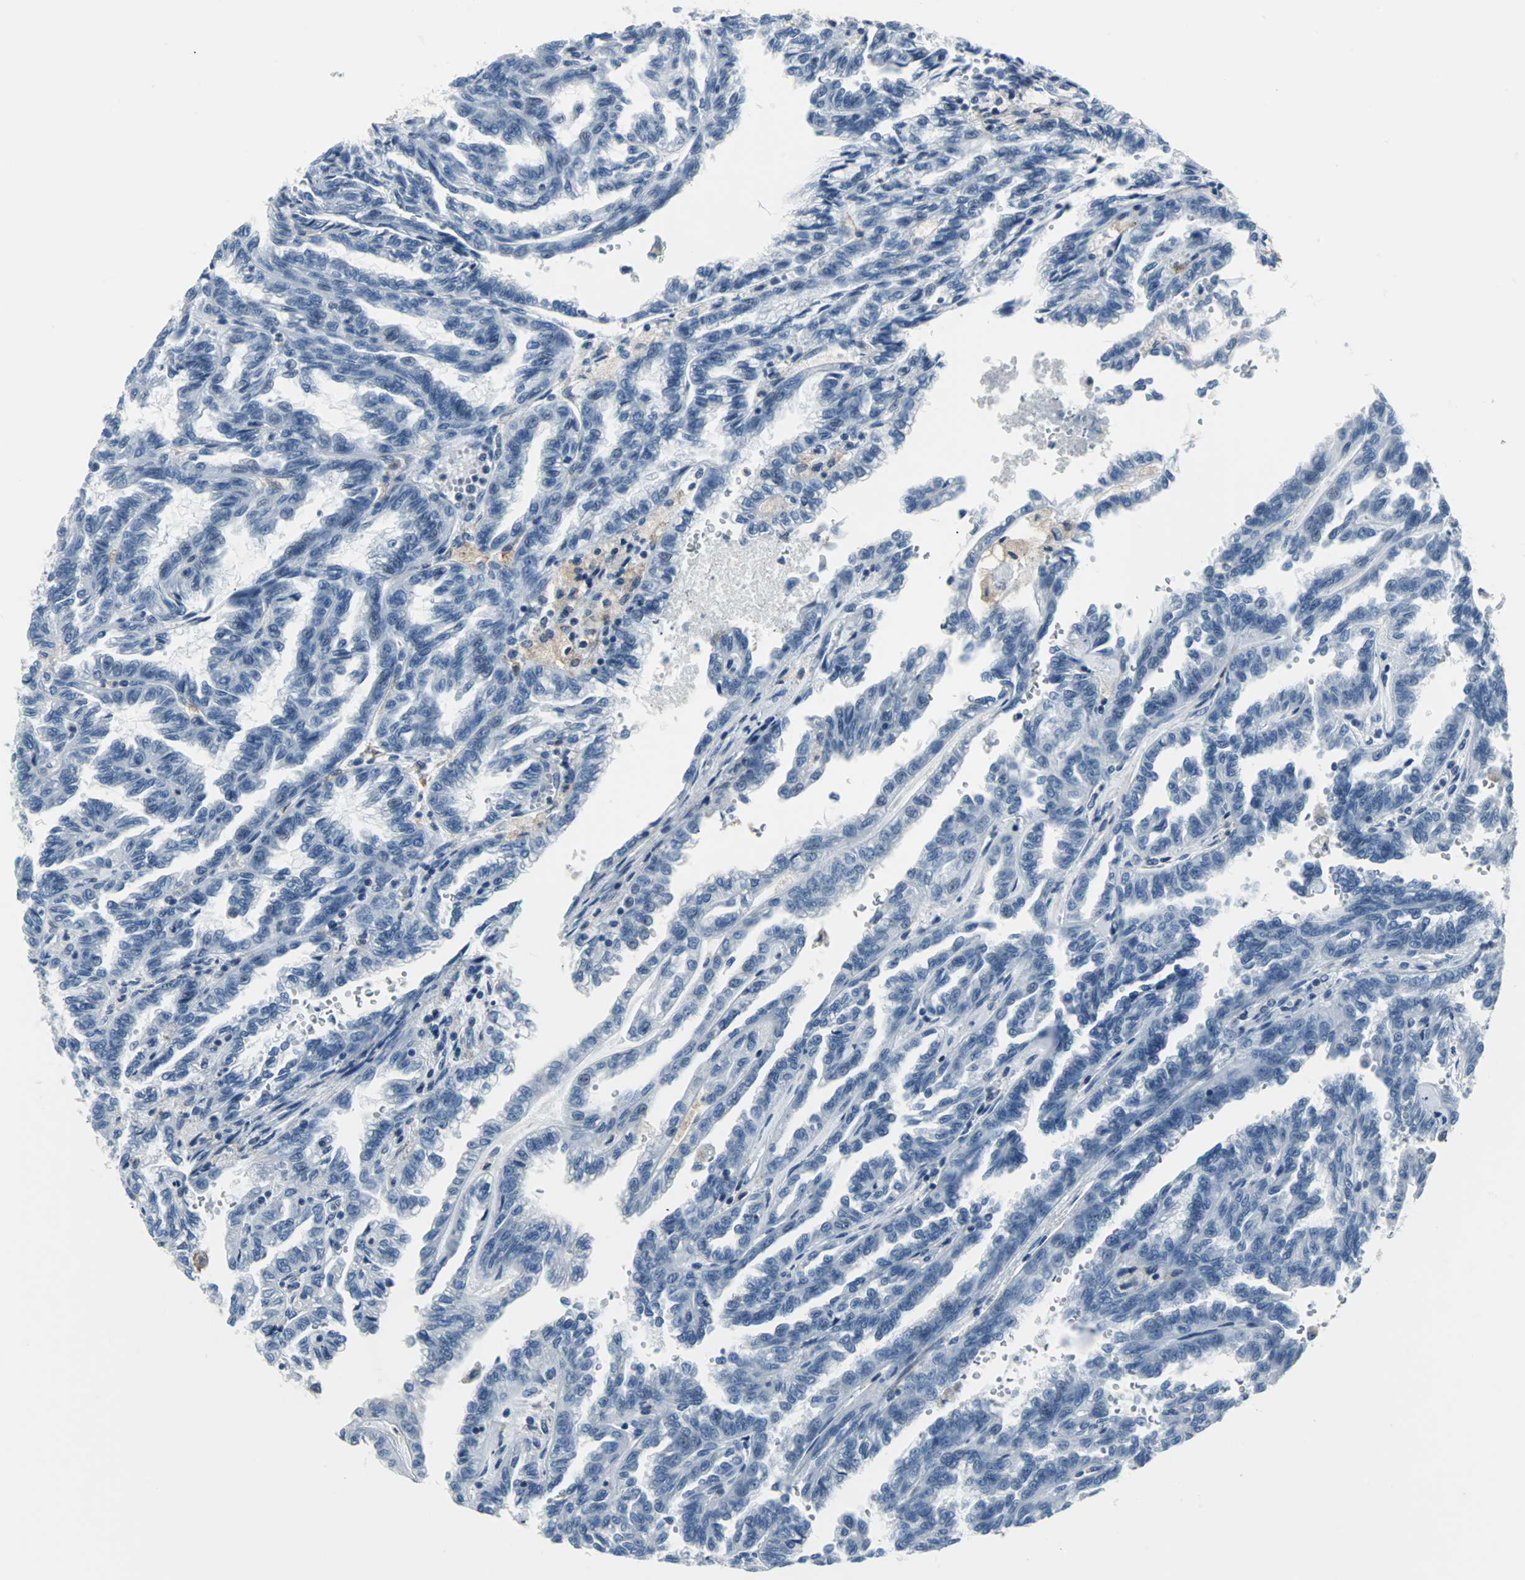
{"staining": {"intensity": "negative", "quantity": "none", "location": "none"}, "tissue": "renal cancer", "cell_type": "Tumor cells", "image_type": "cancer", "snomed": [{"axis": "morphology", "description": "Inflammation, NOS"}, {"axis": "morphology", "description": "Adenocarcinoma, NOS"}, {"axis": "topography", "description": "Kidney"}], "caption": "Renal adenocarcinoma was stained to show a protein in brown. There is no significant expression in tumor cells.", "gene": "IQGAP2", "patient": {"sex": "male", "age": 68}}